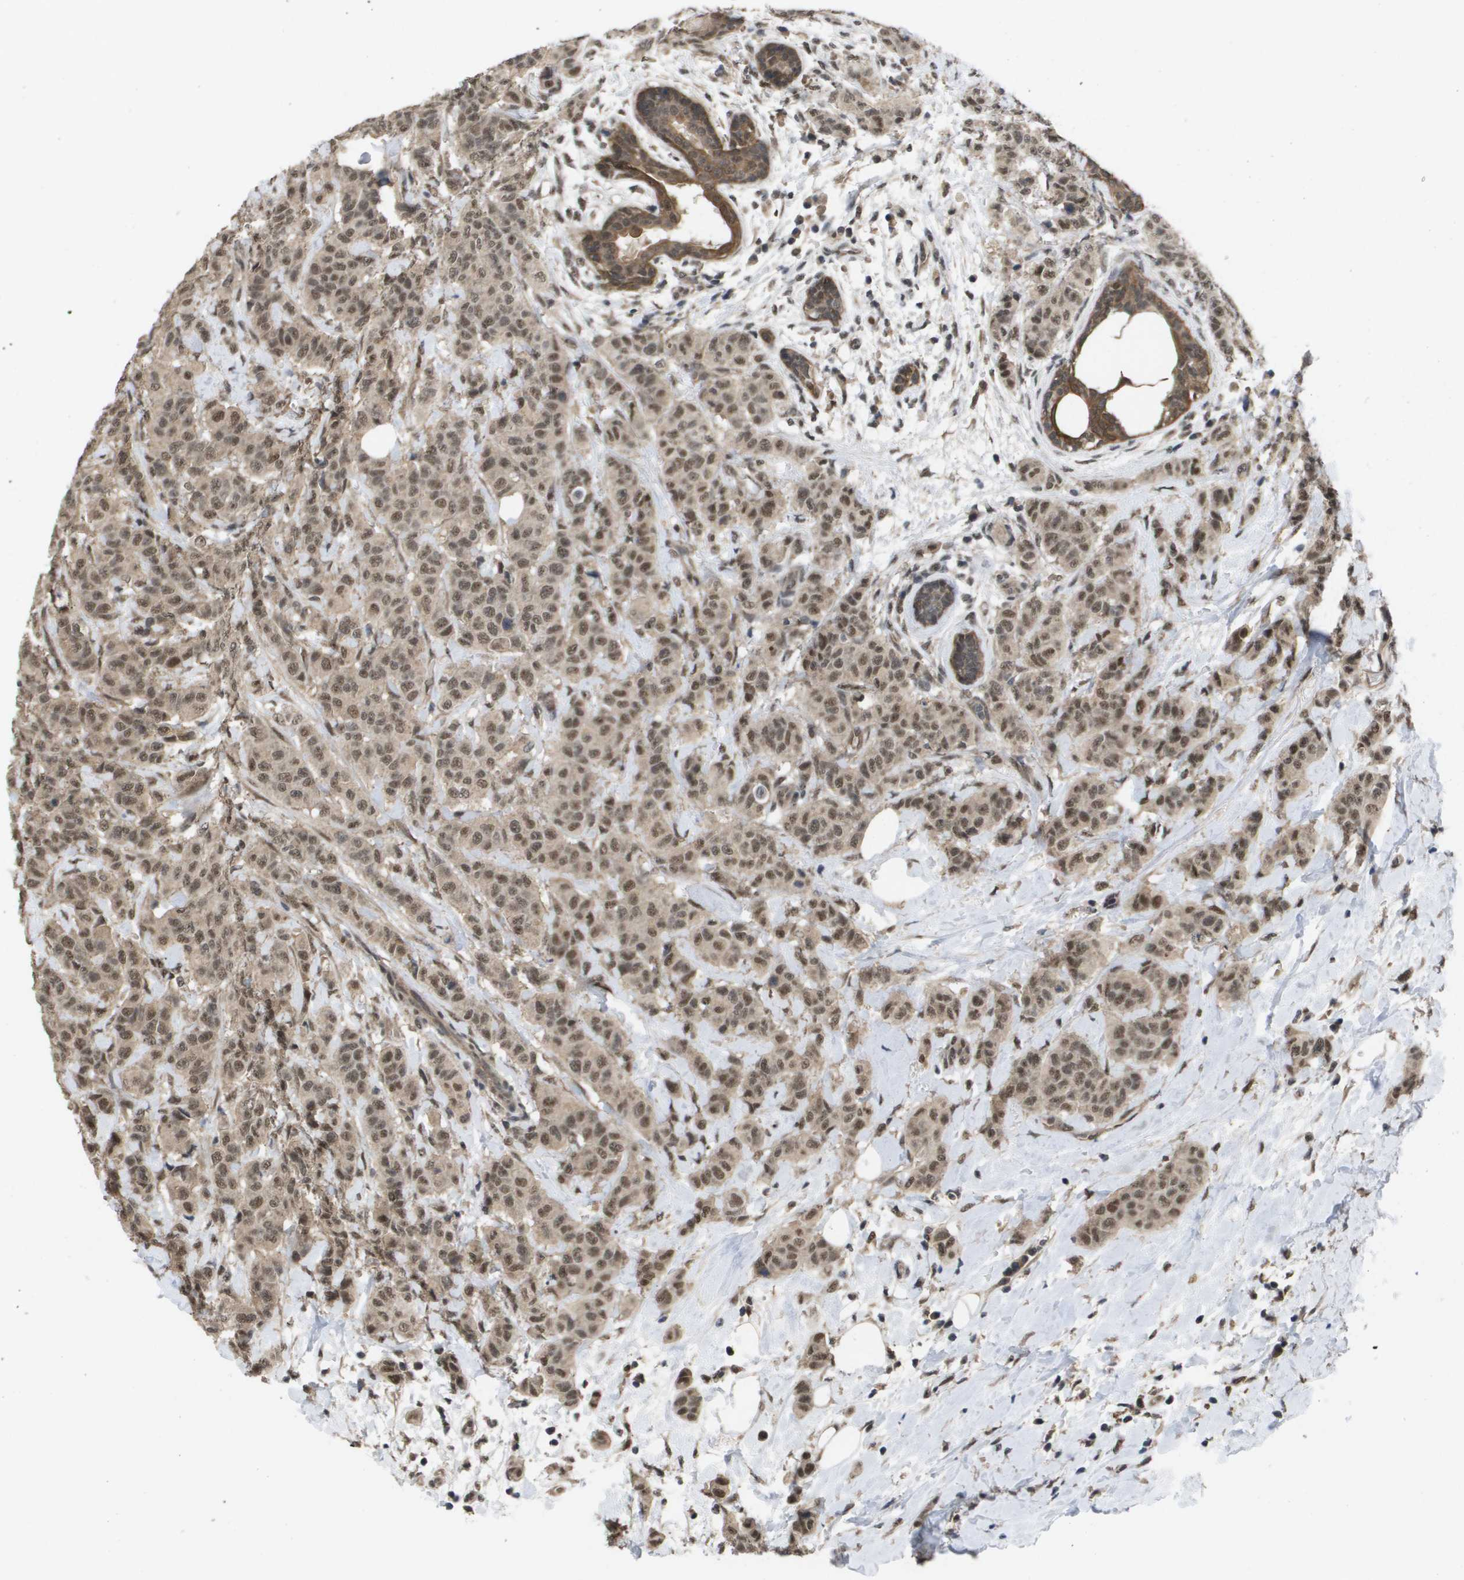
{"staining": {"intensity": "moderate", "quantity": ">75%", "location": "cytoplasmic/membranous,nuclear"}, "tissue": "breast cancer", "cell_type": "Tumor cells", "image_type": "cancer", "snomed": [{"axis": "morphology", "description": "Normal tissue, NOS"}, {"axis": "morphology", "description": "Duct carcinoma"}, {"axis": "topography", "description": "Breast"}], "caption": "Immunohistochemistry (IHC) micrograph of breast cancer stained for a protein (brown), which demonstrates medium levels of moderate cytoplasmic/membranous and nuclear staining in about >75% of tumor cells.", "gene": "AMBRA1", "patient": {"sex": "female", "age": 40}}